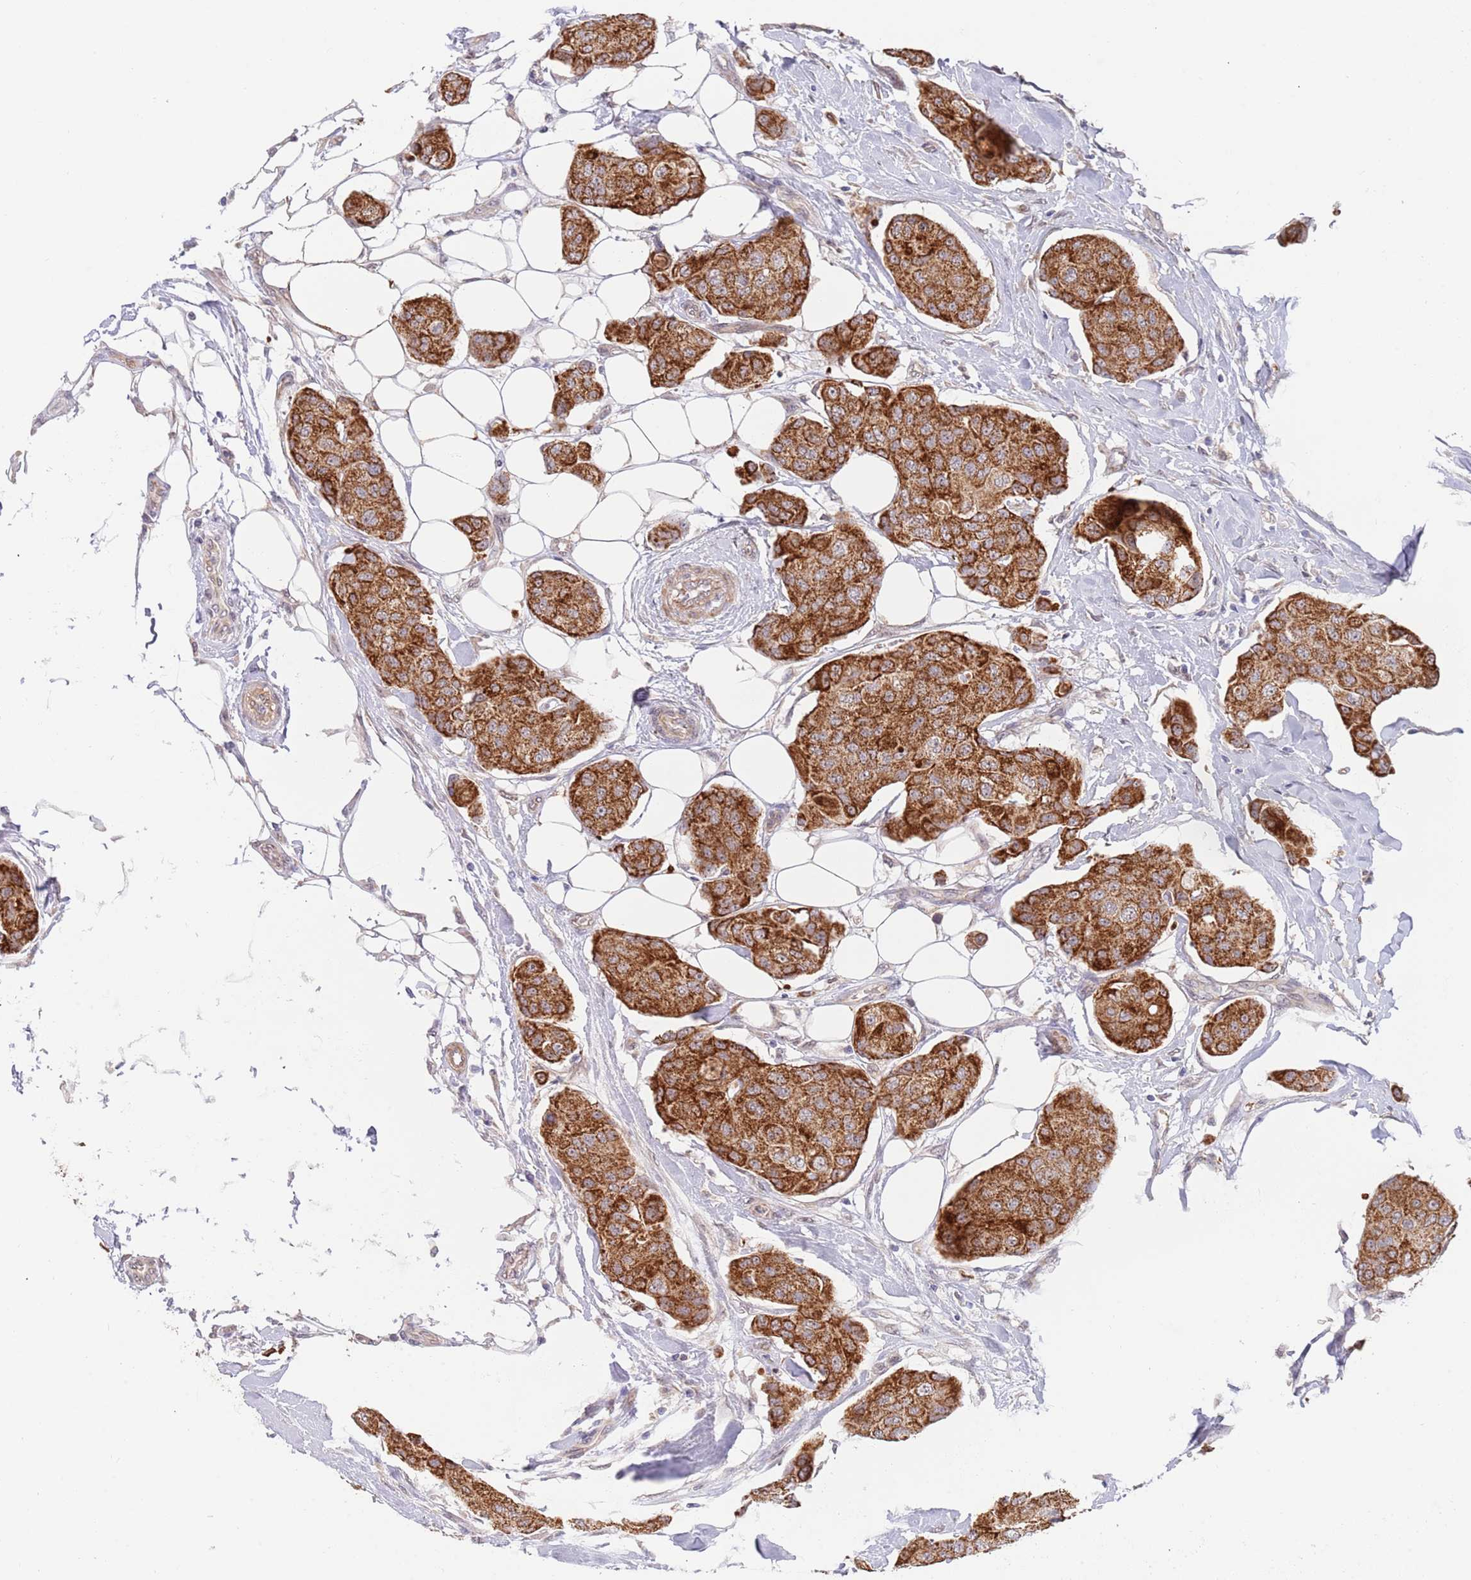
{"staining": {"intensity": "strong", "quantity": ">75%", "location": "cytoplasmic/membranous"}, "tissue": "breast cancer", "cell_type": "Tumor cells", "image_type": "cancer", "snomed": [{"axis": "morphology", "description": "Duct carcinoma"}, {"axis": "topography", "description": "Breast"}, {"axis": "topography", "description": "Lymph node"}], "caption": "About >75% of tumor cells in intraductal carcinoma (breast) reveal strong cytoplasmic/membranous protein staining as visualized by brown immunohistochemical staining.", "gene": "UQCC3", "patient": {"sex": "female", "age": 80}}